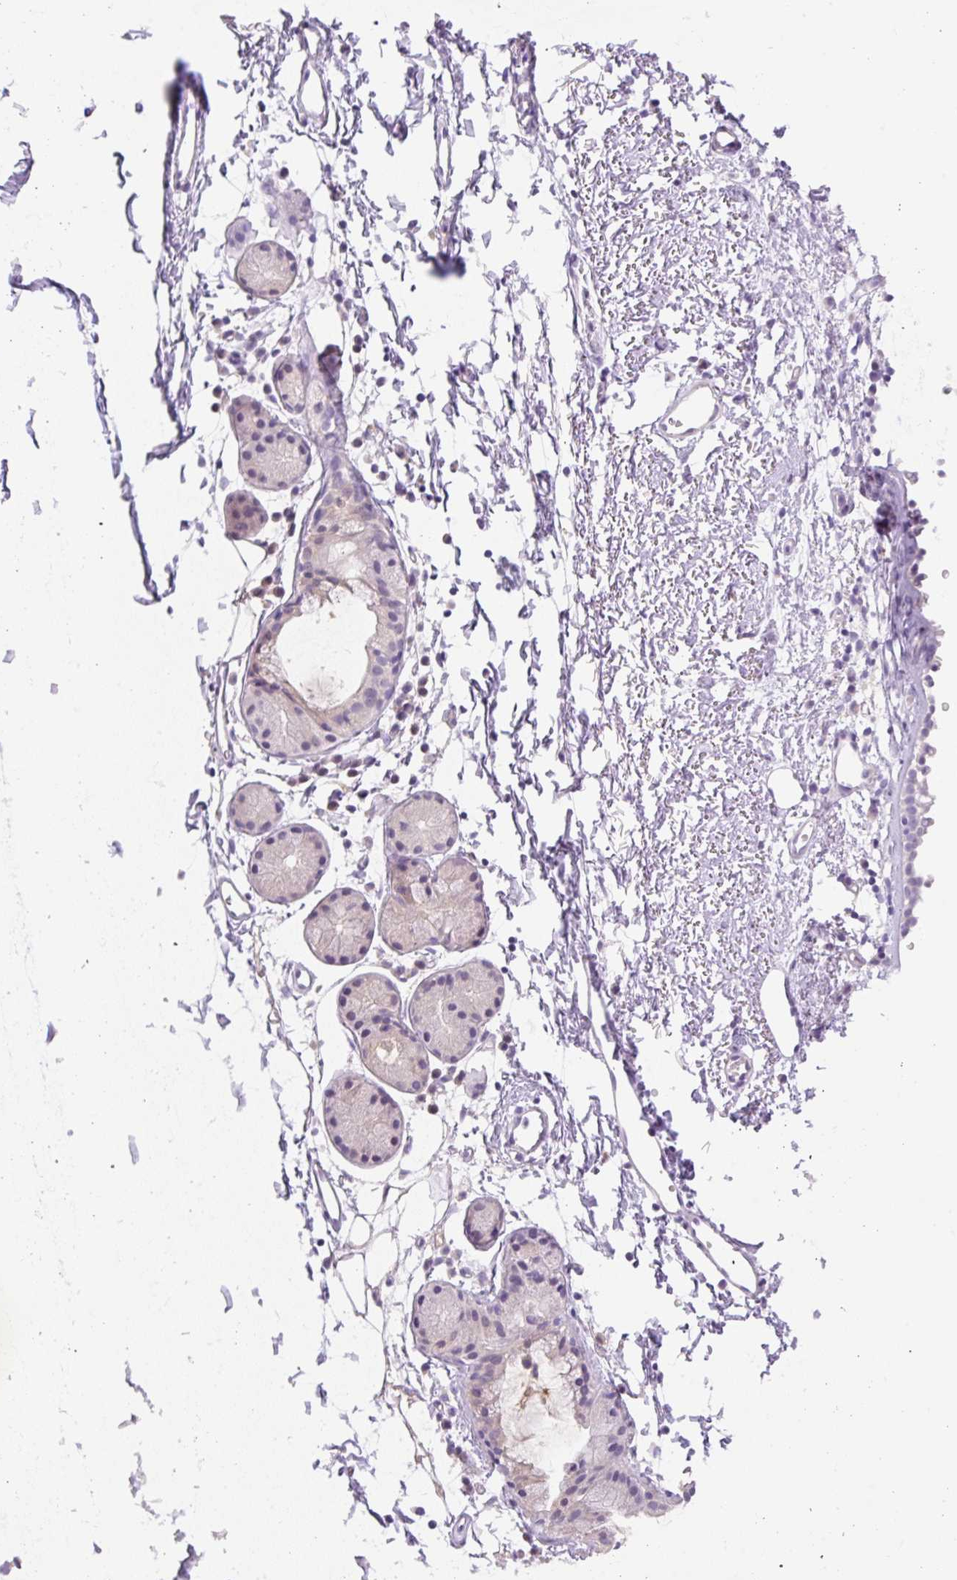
{"staining": {"intensity": "negative", "quantity": "none", "location": "none"}, "tissue": "adipose tissue", "cell_type": "Adipocytes", "image_type": "normal", "snomed": [{"axis": "morphology", "description": "Normal tissue, NOS"}, {"axis": "topography", "description": "Cartilage tissue"}, {"axis": "topography", "description": "Nasopharynx"}], "caption": "This is a micrograph of IHC staining of normal adipose tissue, which shows no staining in adipocytes.", "gene": "TDRD15", "patient": {"sex": "male", "age": 56}}